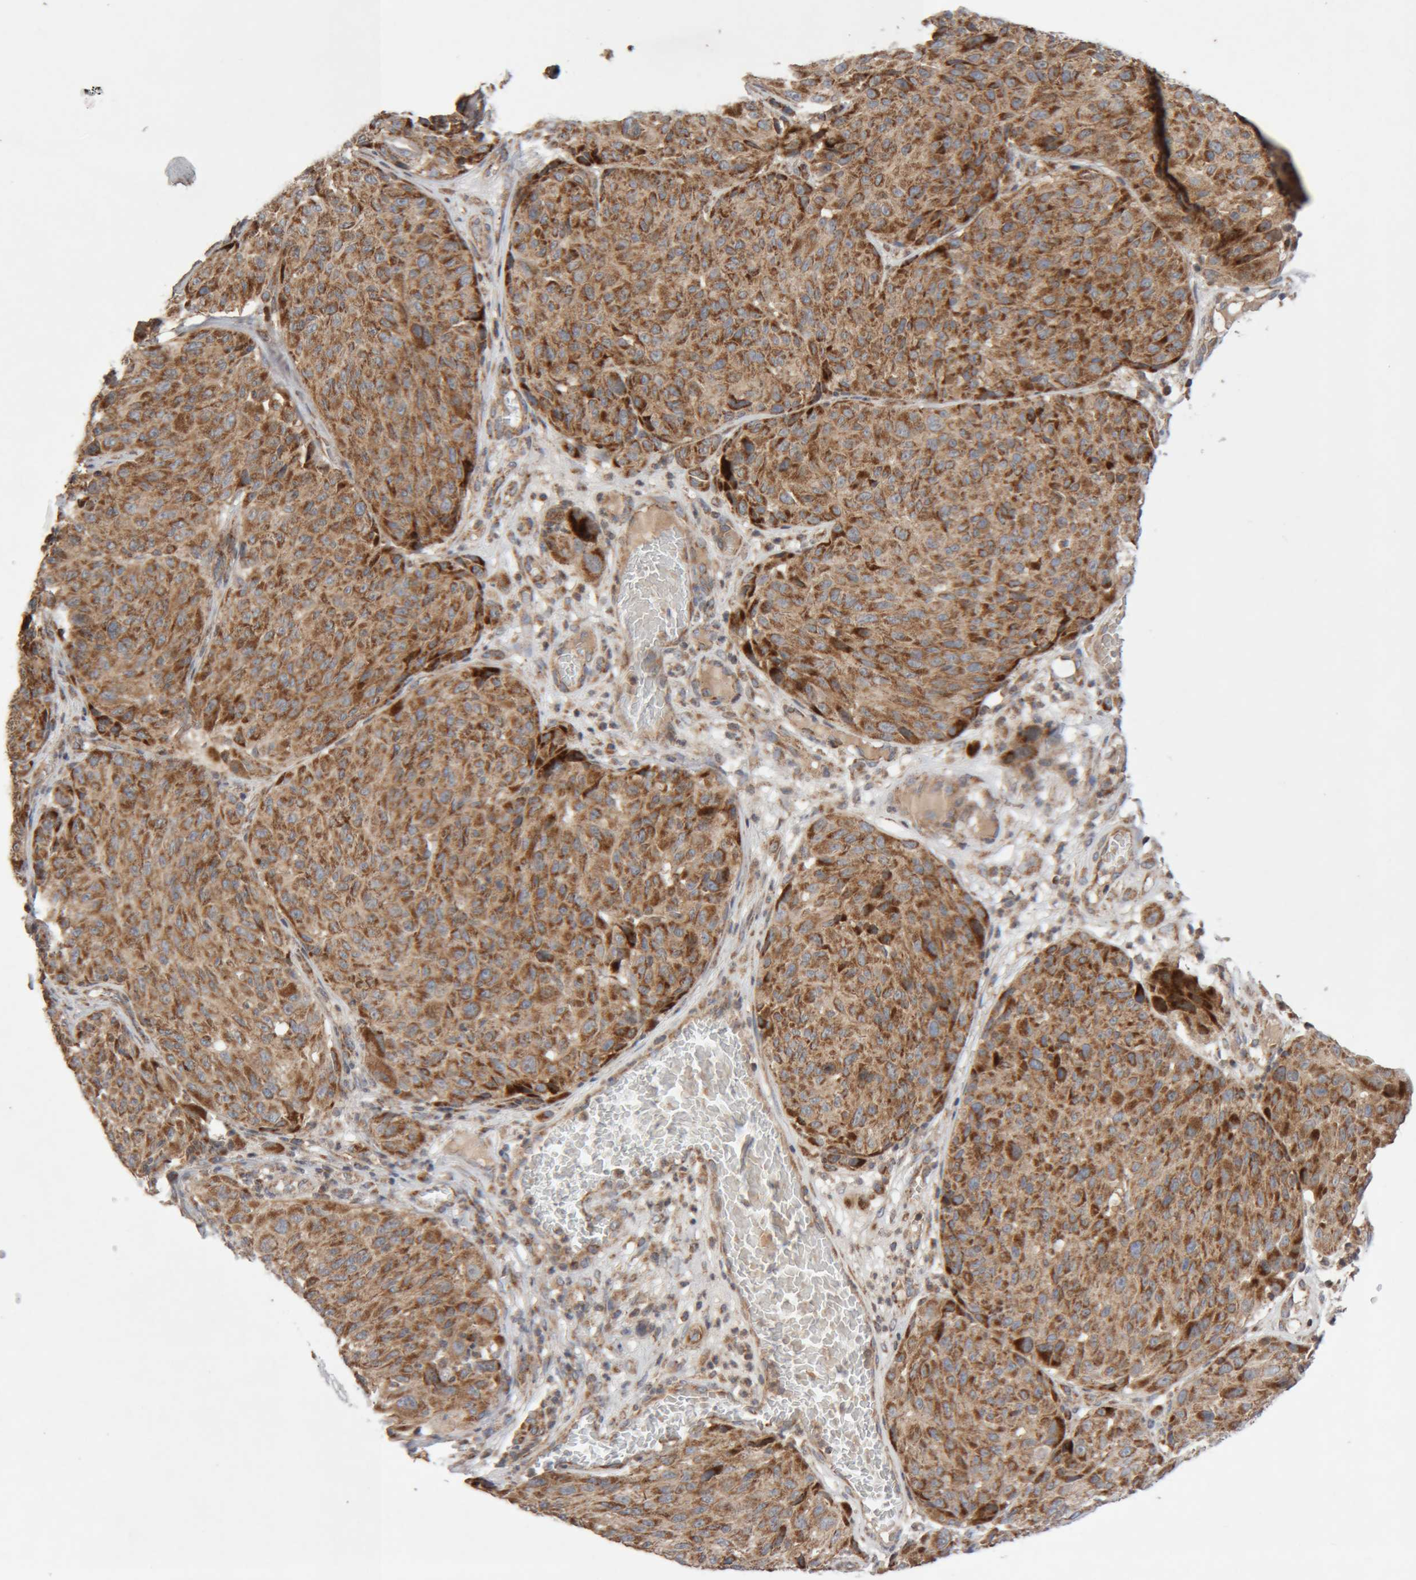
{"staining": {"intensity": "strong", "quantity": ">75%", "location": "cytoplasmic/membranous"}, "tissue": "melanoma", "cell_type": "Tumor cells", "image_type": "cancer", "snomed": [{"axis": "morphology", "description": "Malignant melanoma, NOS"}, {"axis": "topography", "description": "Skin"}], "caption": "DAB immunohistochemical staining of melanoma shows strong cytoplasmic/membranous protein staining in approximately >75% of tumor cells. The staining was performed using DAB (3,3'-diaminobenzidine) to visualize the protein expression in brown, while the nuclei were stained in blue with hematoxylin (Magnification: 20x).", "gene": "KIF21B", "patient": {"sex": "male", "age": 83}}